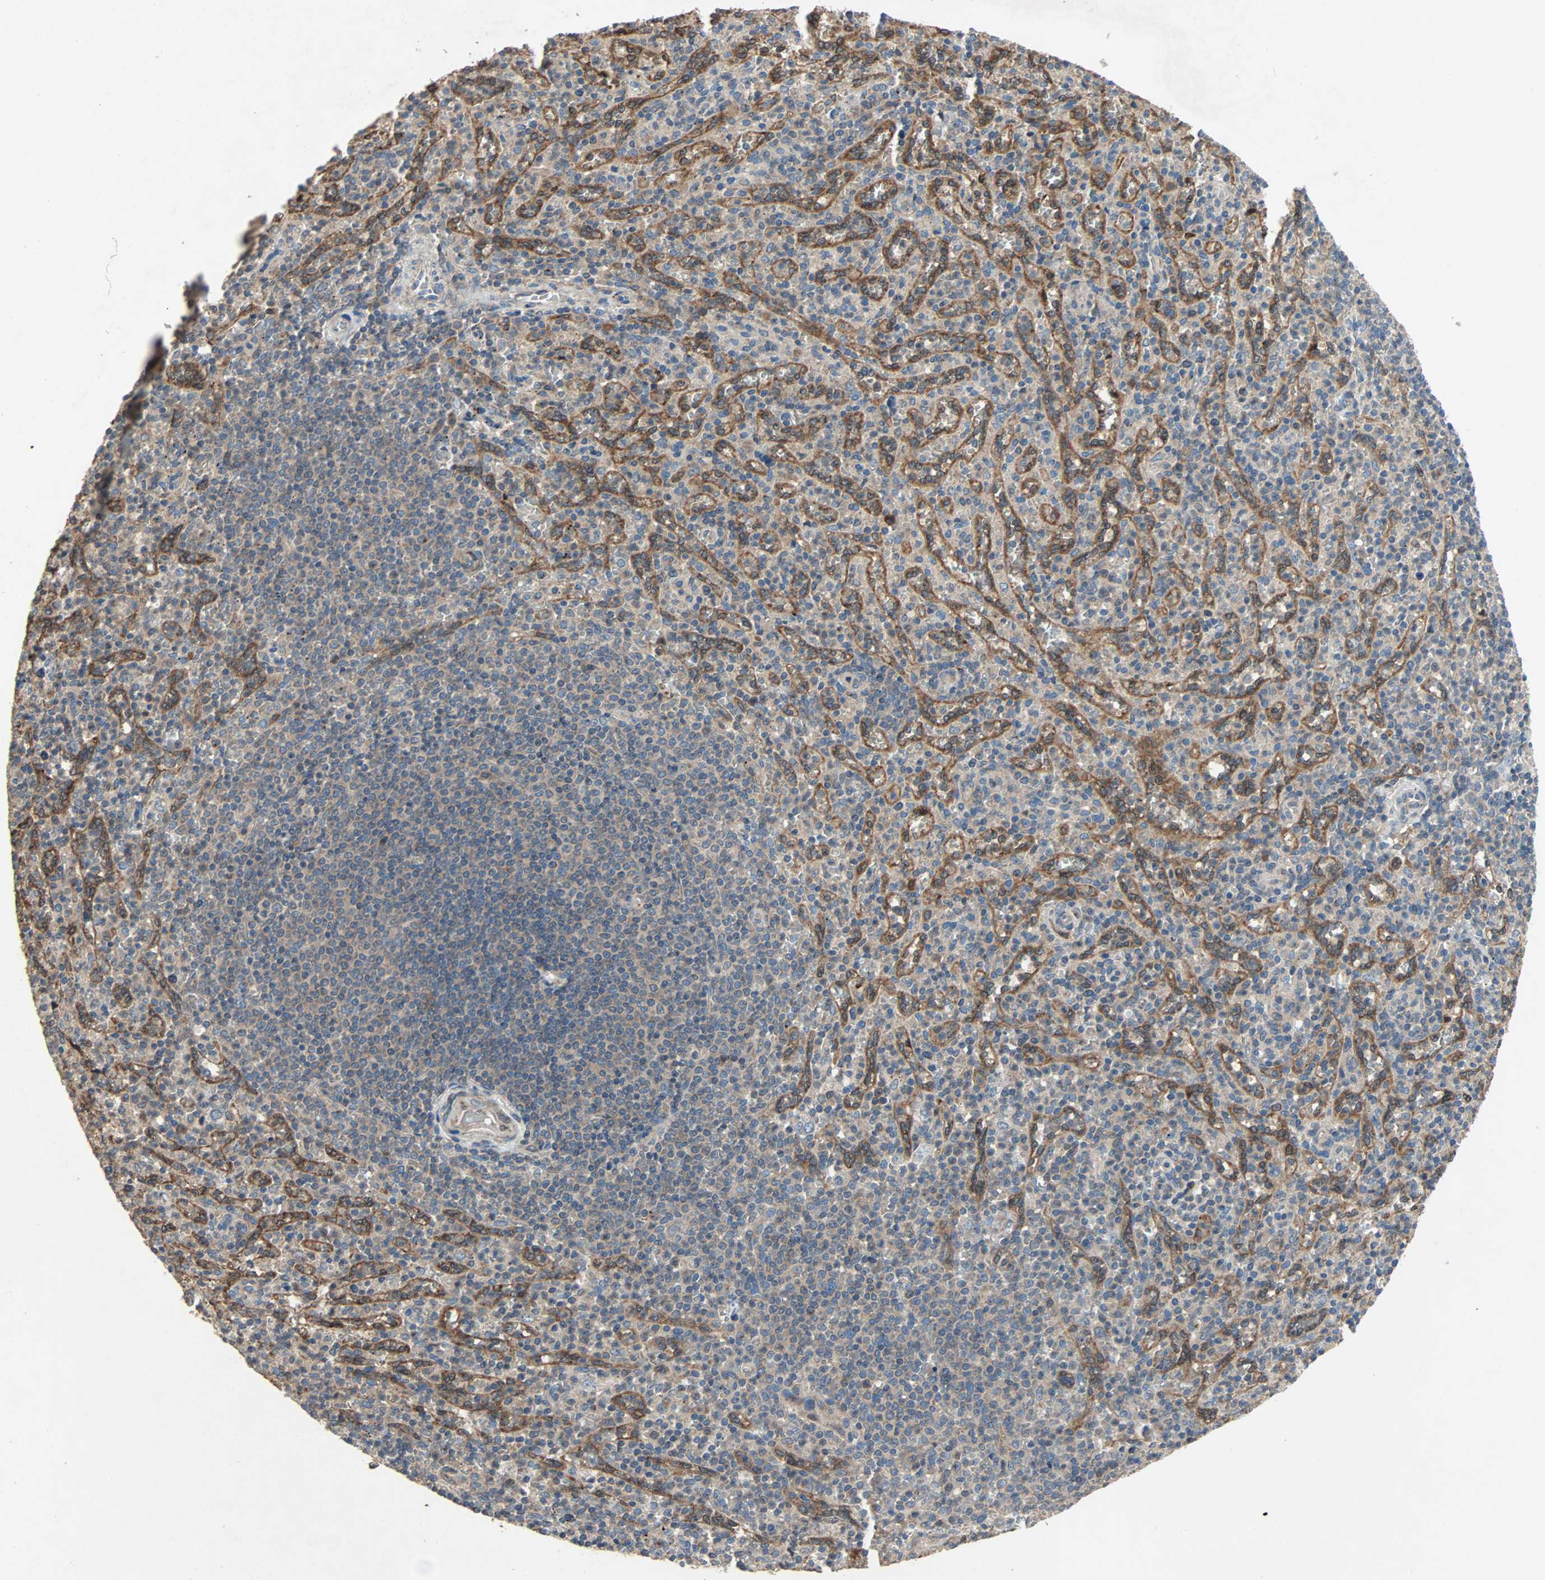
{"staining": {"intensity": "weak", "quantity": ">75%", "location": "cytoplasmic/membranous"}, "tissue": "spleen", "cell_type": "Cells in red pulp", "image_type": "normal", "snomed": [{"axis": "morphology", "description": "Normal tissue, NOS"}, {"axis": "topography", "description": "Spleen"}], "caption": "Protein expression analysis of normal human spleen reveals weak cytoplasmic/membranous staining in about >75% of cells in red pulp.", "gene": "XYLT1", "patient": {"sex": "male", "age": 36}}